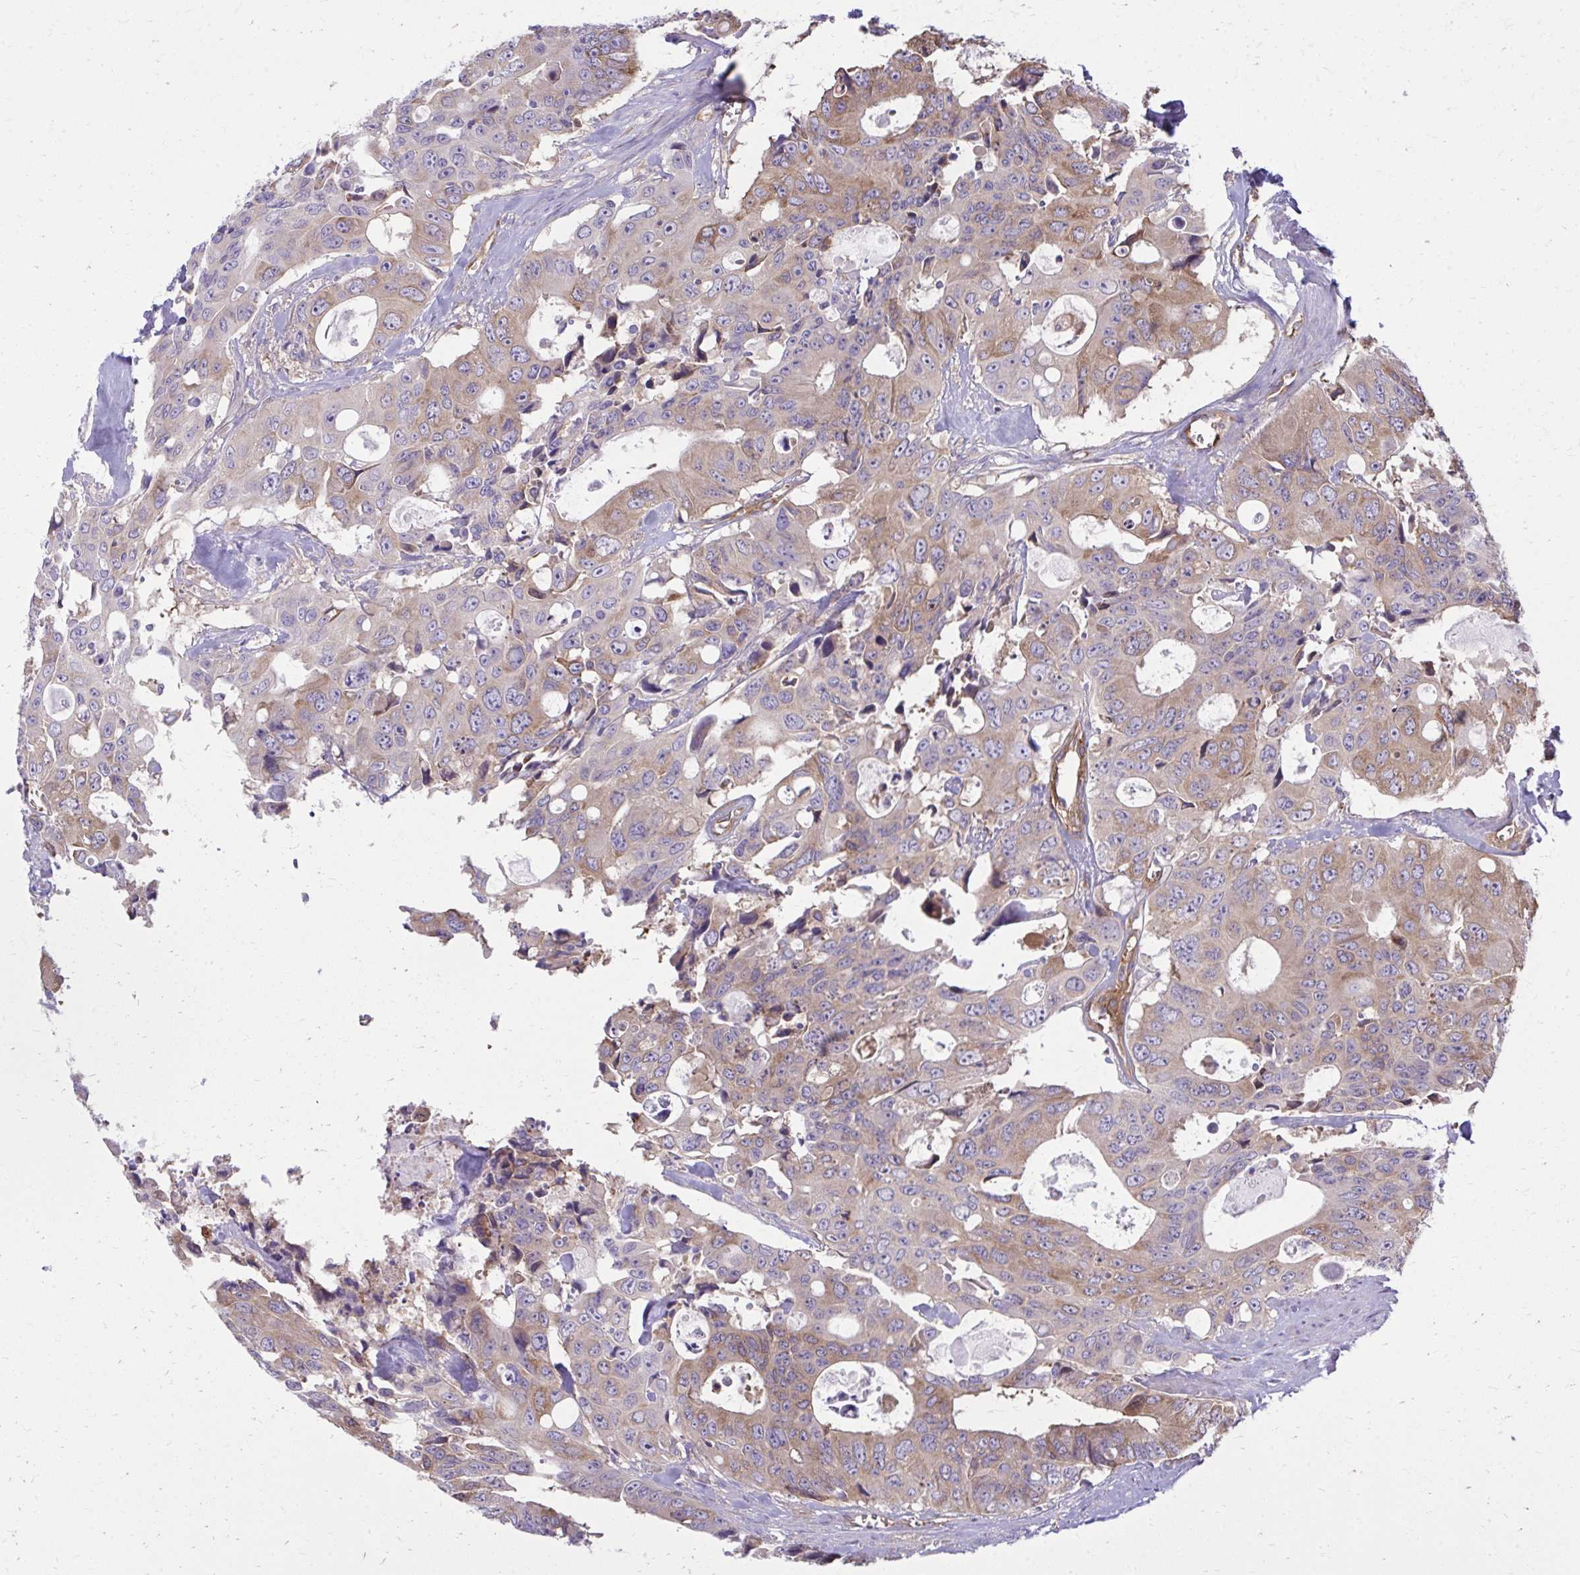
{"staining": {"intensity": "weak", "quantity": "25%-75%", "location": "cytoplasmic/membranous"}, "tissue": "colorectal cancer", "cell_type": "Tumor cells", "image_type": "cancer", "snomed": [{"axis": "morphology", "description": "Adenocarcinoma, NOS"}, {"axis": "topography", "description": "Rectum"}], "caption": "Adenocarcinoma (colorectal) stained with a protein marker exhibits weak staining in tumor cells.", "gene": "ASAP1", "patient": {"sex": "male", "age": 76}}